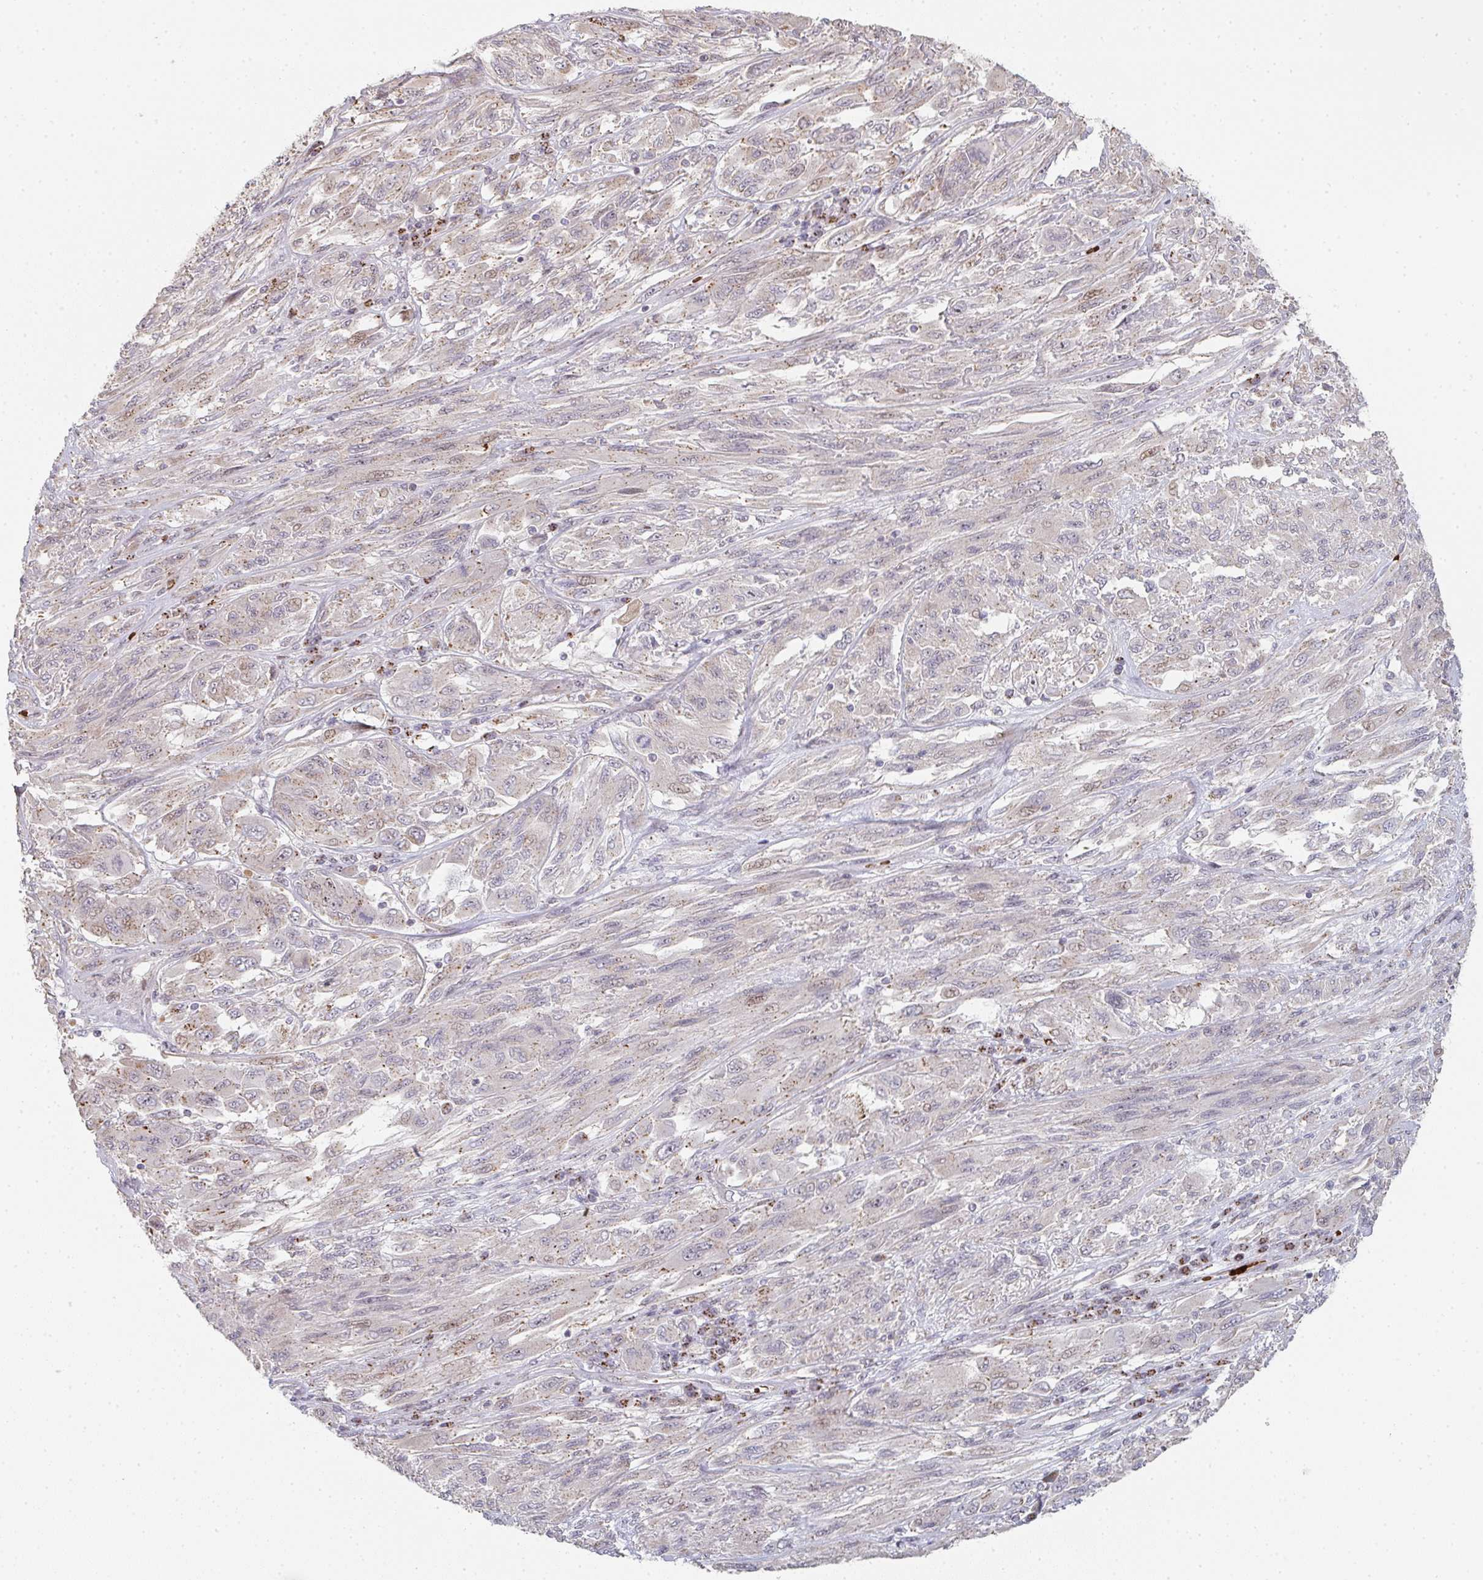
{"staining": {"intensity": "weak", "quantity": ">75%", "location": "cytoplasmic/membranous"}, "tissue": "melanoma", "cell_type": "Tumor cells", "image_type": "cancer", "snomed": [{"axis": "morphology", "description": "Malignant melanoma, NOS"}, {"axis": "topography", "description": "Skin"}], "caption": "Melanoma was stained to show a protein in brown. There is low levels of weak cytoplasmic/membranous staining in about >75% of tumor cells.", "gene": "ZNF526", "patient": {"sex": "female", "age": 91}}